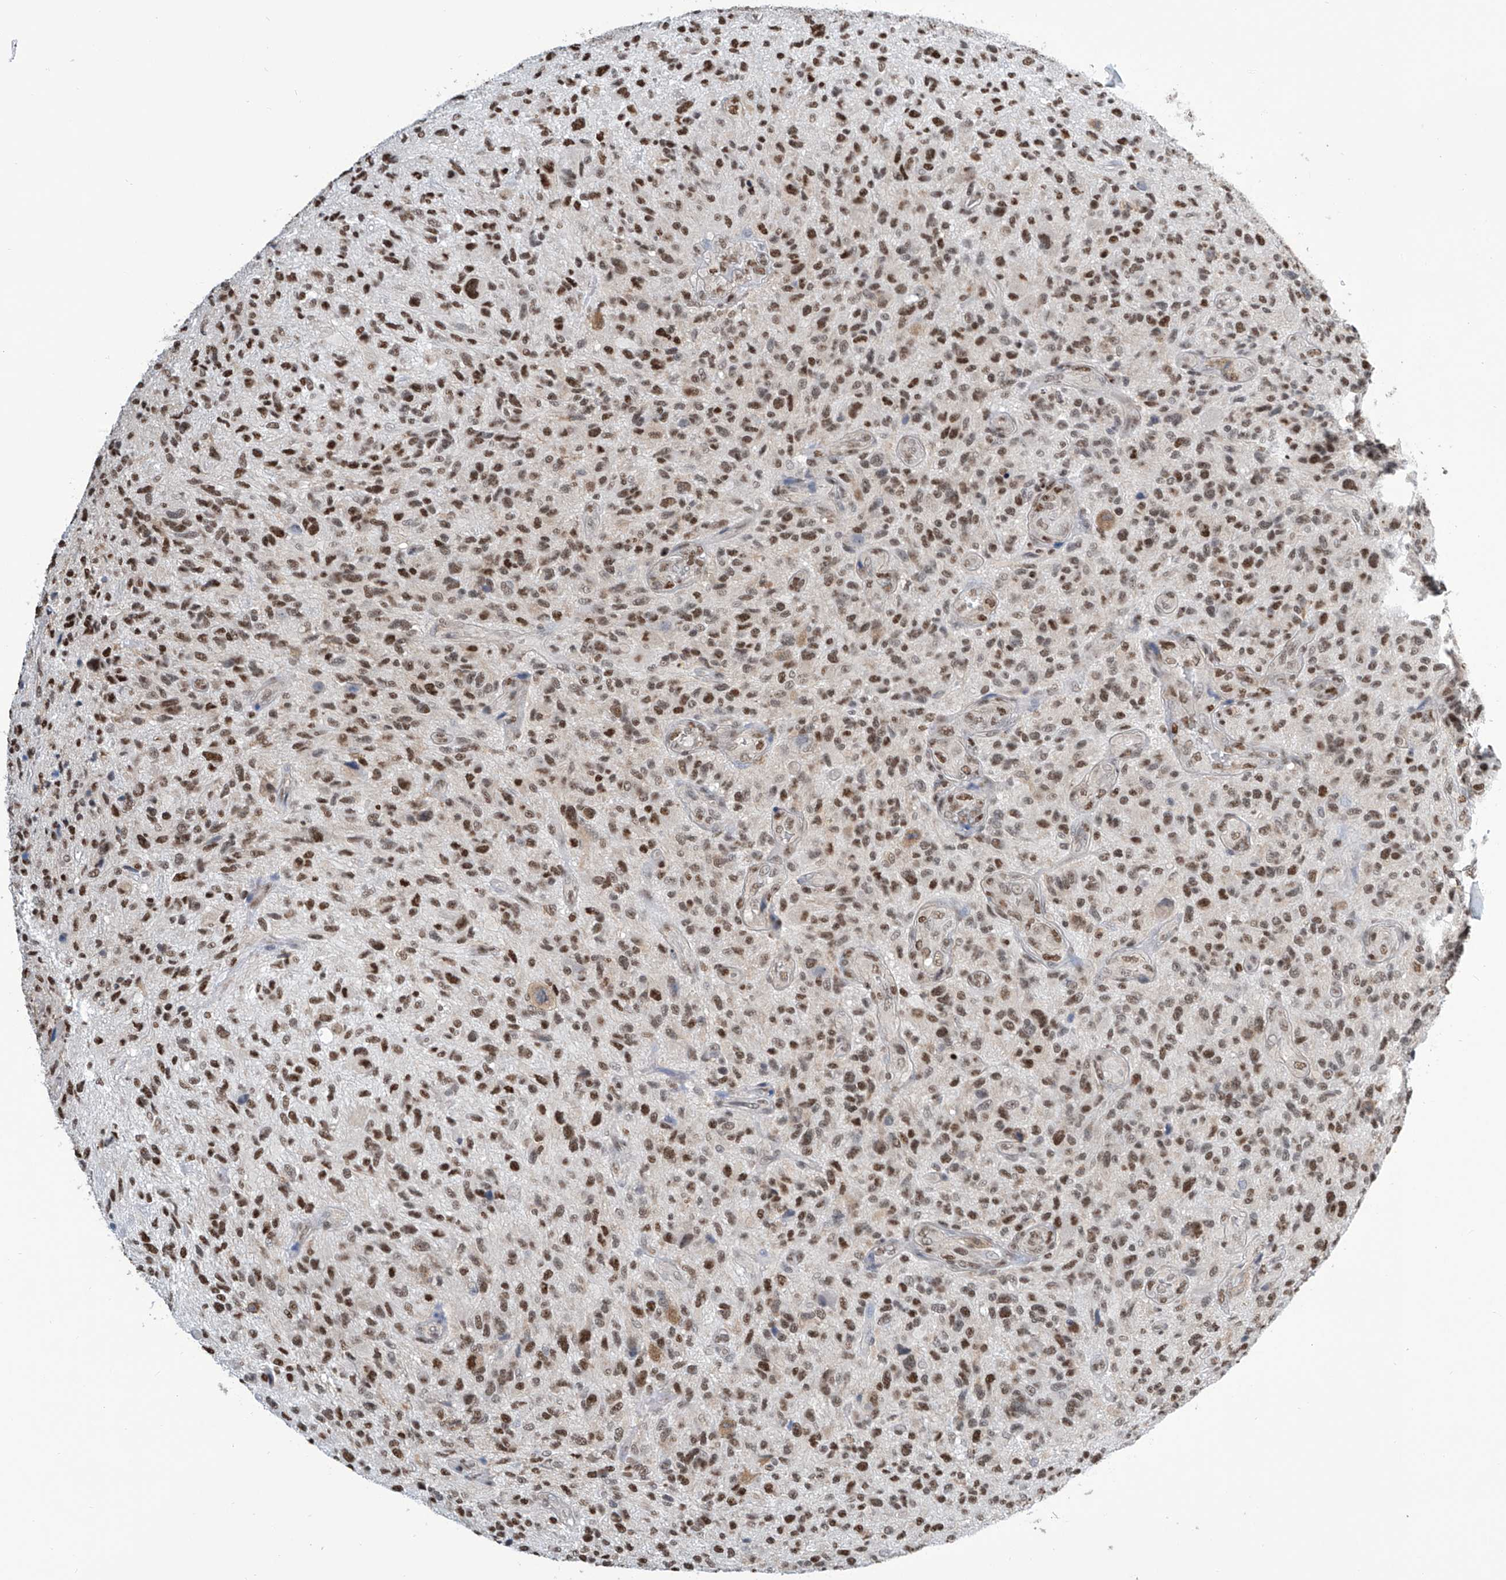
{"staining": {"intensity": "moderate", "quantity": ">75%", "location": "nuclear"}, "tissue": "glioma", "cell_type": "Tumor cells", "image_type": "cancer", "snomed": [{"axis": "morphology", "description": "Glioma, malignant, High grade"}, {"axis": "topography", "description": "Brain"}], "caption": "Moderate nuclear expression is present in about >75% of tumor cells in glioma.", "gene": "SREBF2", "patient": {"sex": "male", "age": 47}}